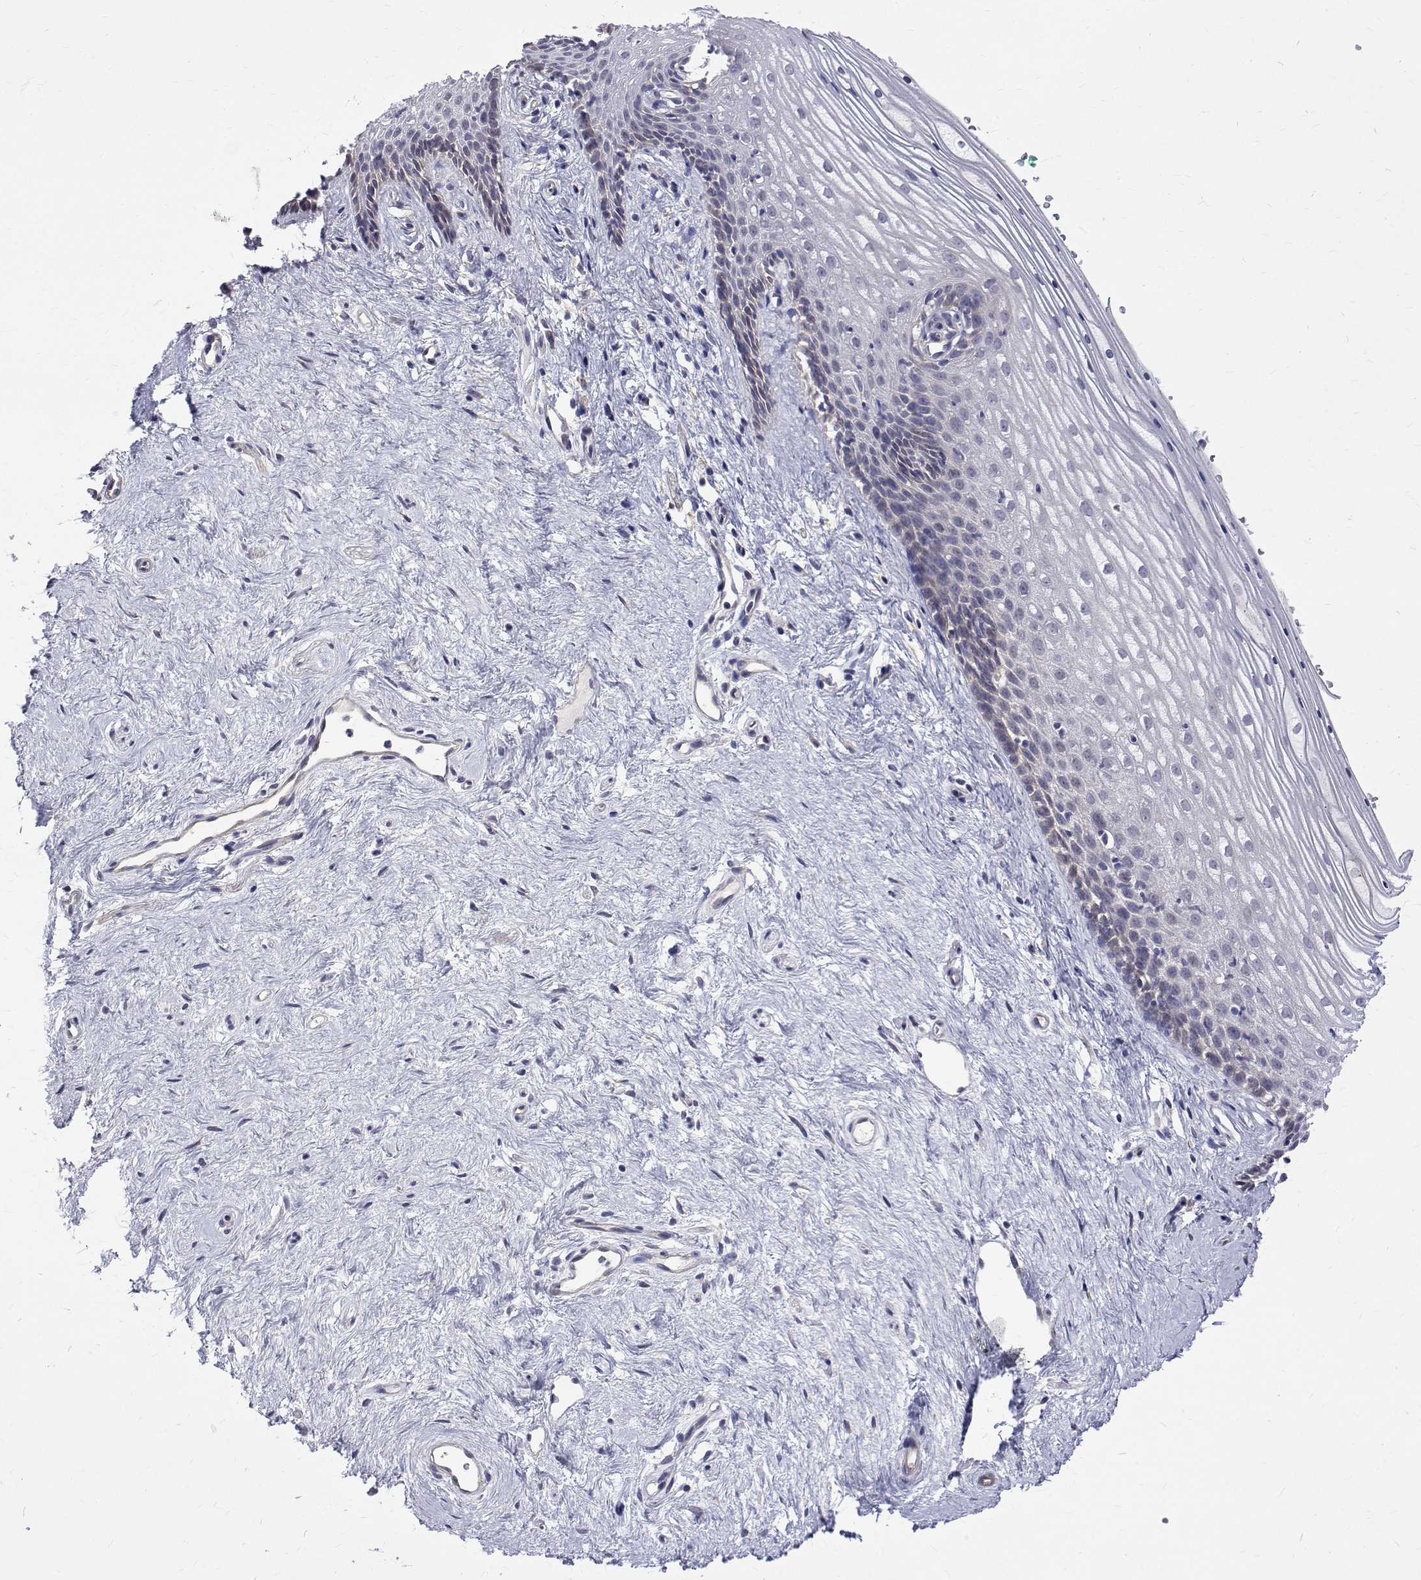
{"staining": {"intensity": "negative", "quantity": "none", "location": "none"}, "tissue": "vagina", "cell_type": "Squamous epithelial cells", "image_type": "normal", "snomed": [{"axis": "morphology", "description": "Normal tissue, NOS"}, {"axis": "topography", "description": "Vagina"}], "caption": "The micrograph demonstrates no staining of squamous epithelial cells in unremarkable vagina. The staining is performed using DAB (3,3'-diaminobenzidine) brown chromogen with nuclei counter-stained in using hematoxylin.", "gene": "PADI1", "patient": {"sex": "female", "age": 42}}